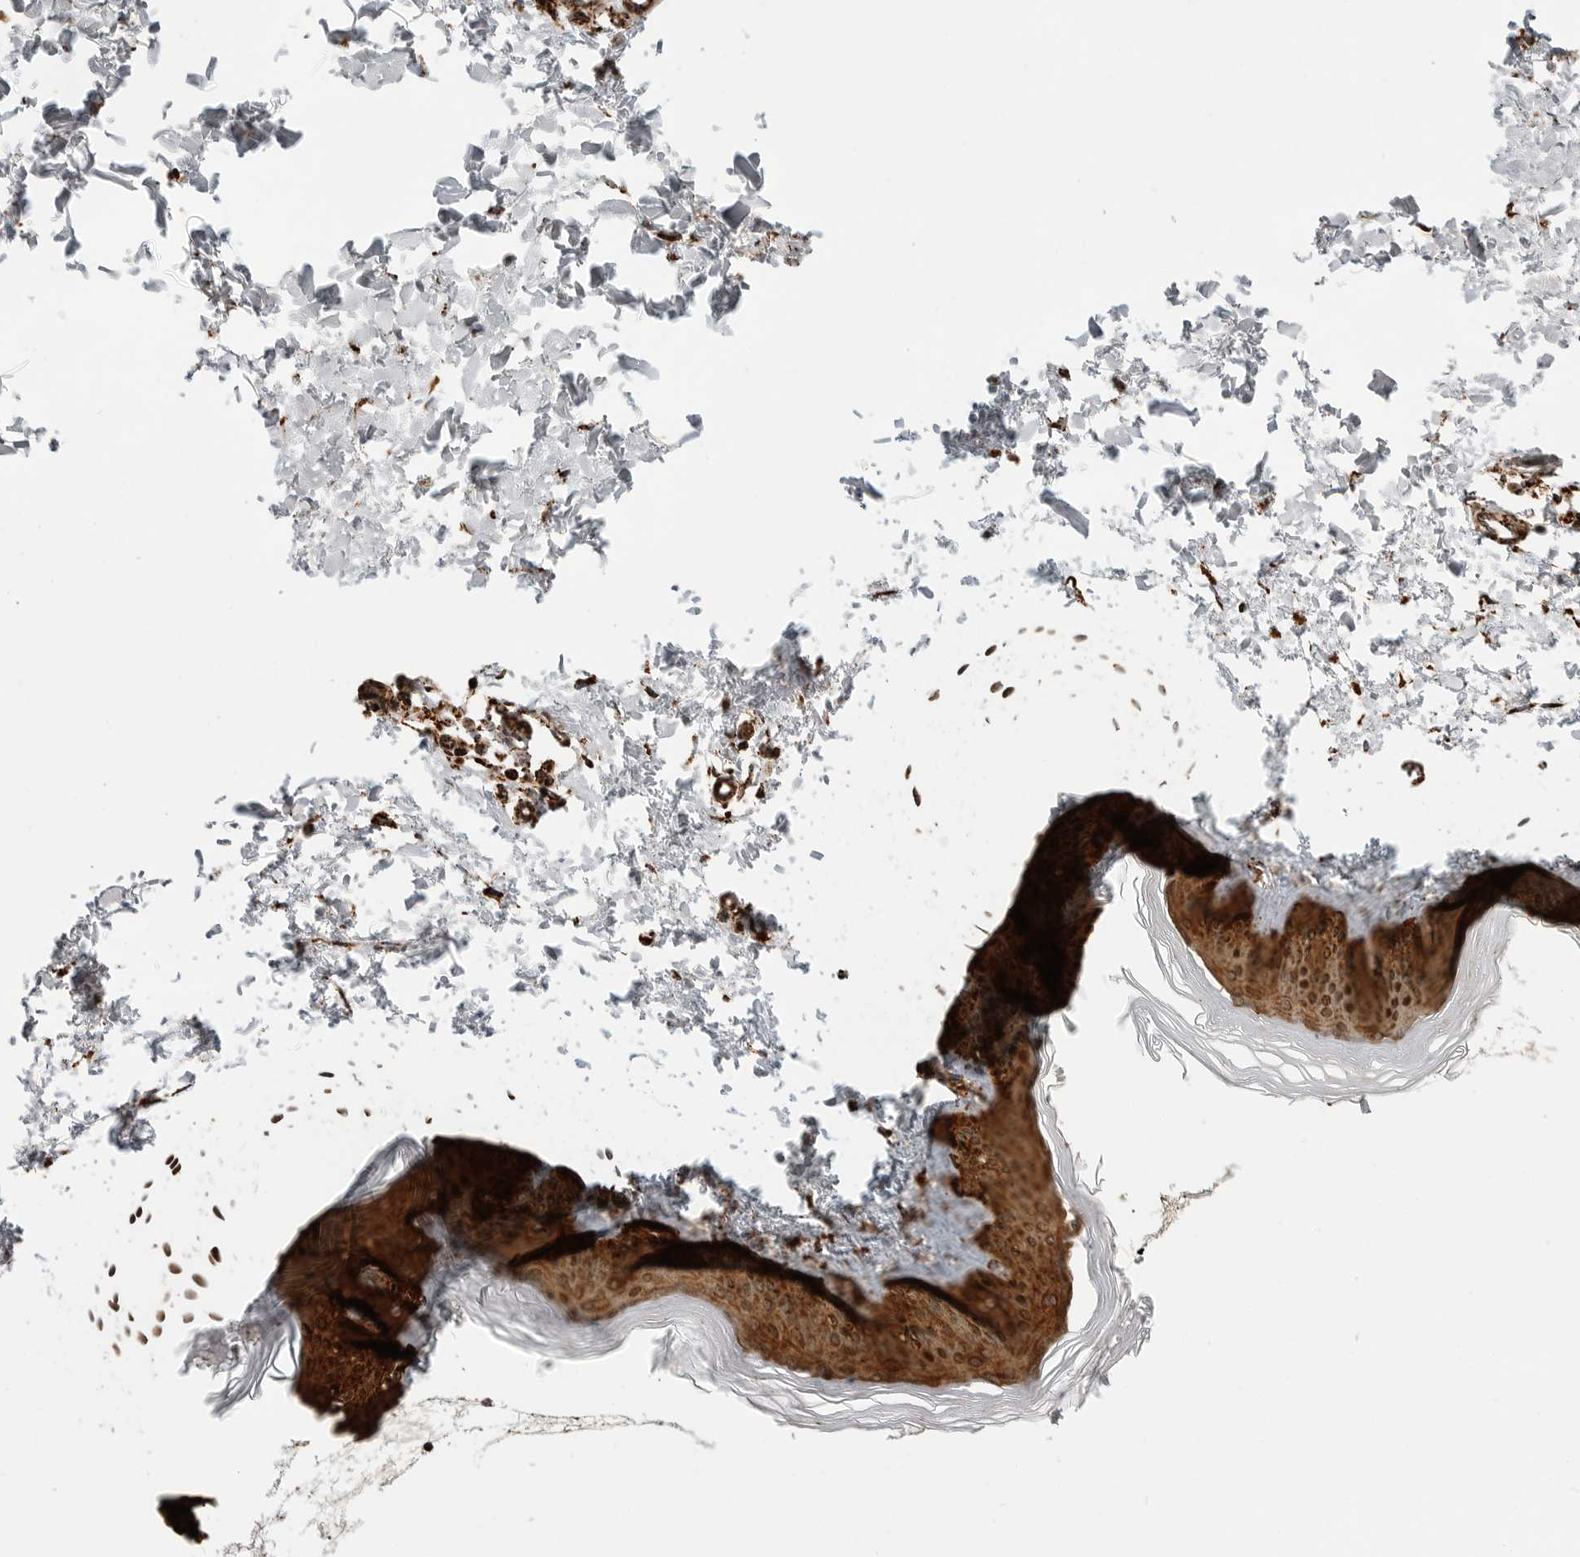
{"staining": {"intensity": "strong", "quantity": "25%-75%", "location": "cytoplasmic/membranous"}, "tissue": "skin", "cell_type": "Fibroblasts", "image_type": "normal", "snomed": [{"axis": "morphology", "description": "Normal tissue, NOS"}, {"axis": "topography", "description": "Skin"}], "caption": "Skin stained for a protein exhibits strong cytoplasmic/membranous positivity in fibroblasts. The staining was performed using DAB (3,3'-diaminobenzidine), with brown indicating positive protein expression. Nuclei are stained blue with hematoxylin.", "gene": "BMP2K", "patient": {"sex": "female", "age": 27}}